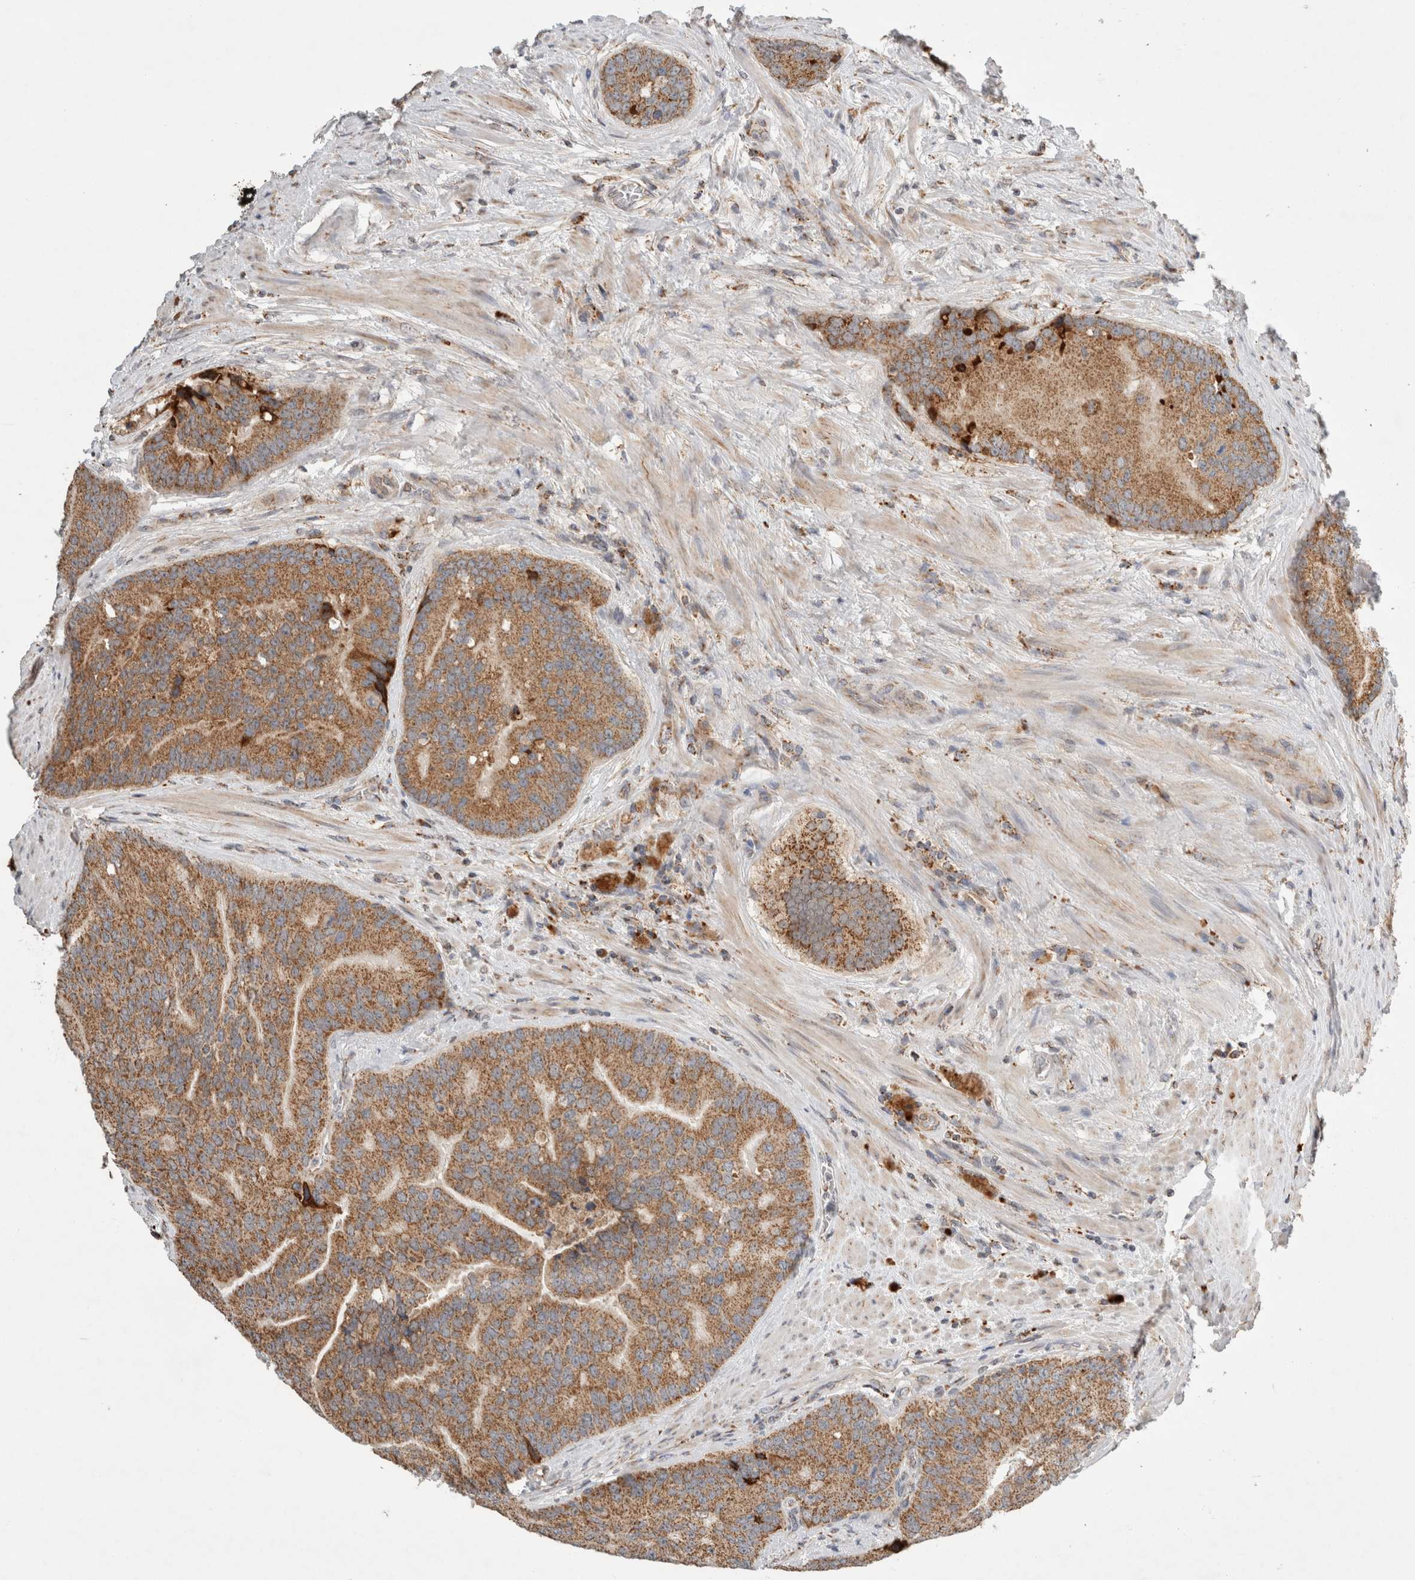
{"staining": {"intensity": "moderate", "quantity": ">75%", "location": "cytoplasmic/membranous"}, "tissue": "prostate cancer", "cell_type": "Tumor cells", "image_type": "cancer", "snomed": [{"axis": "morphology", "description": "Adenocarcinoma, High grade"}, {"axis": "topography", "description": "Prostate"}], "caption": "A histopathology image of prostate cancer stained for a protein reveals moderate cytoplasmic/membranous brown staining in tumor cells.", "gene": "HROB", "patient": {"sex": "male", "age": 70}}